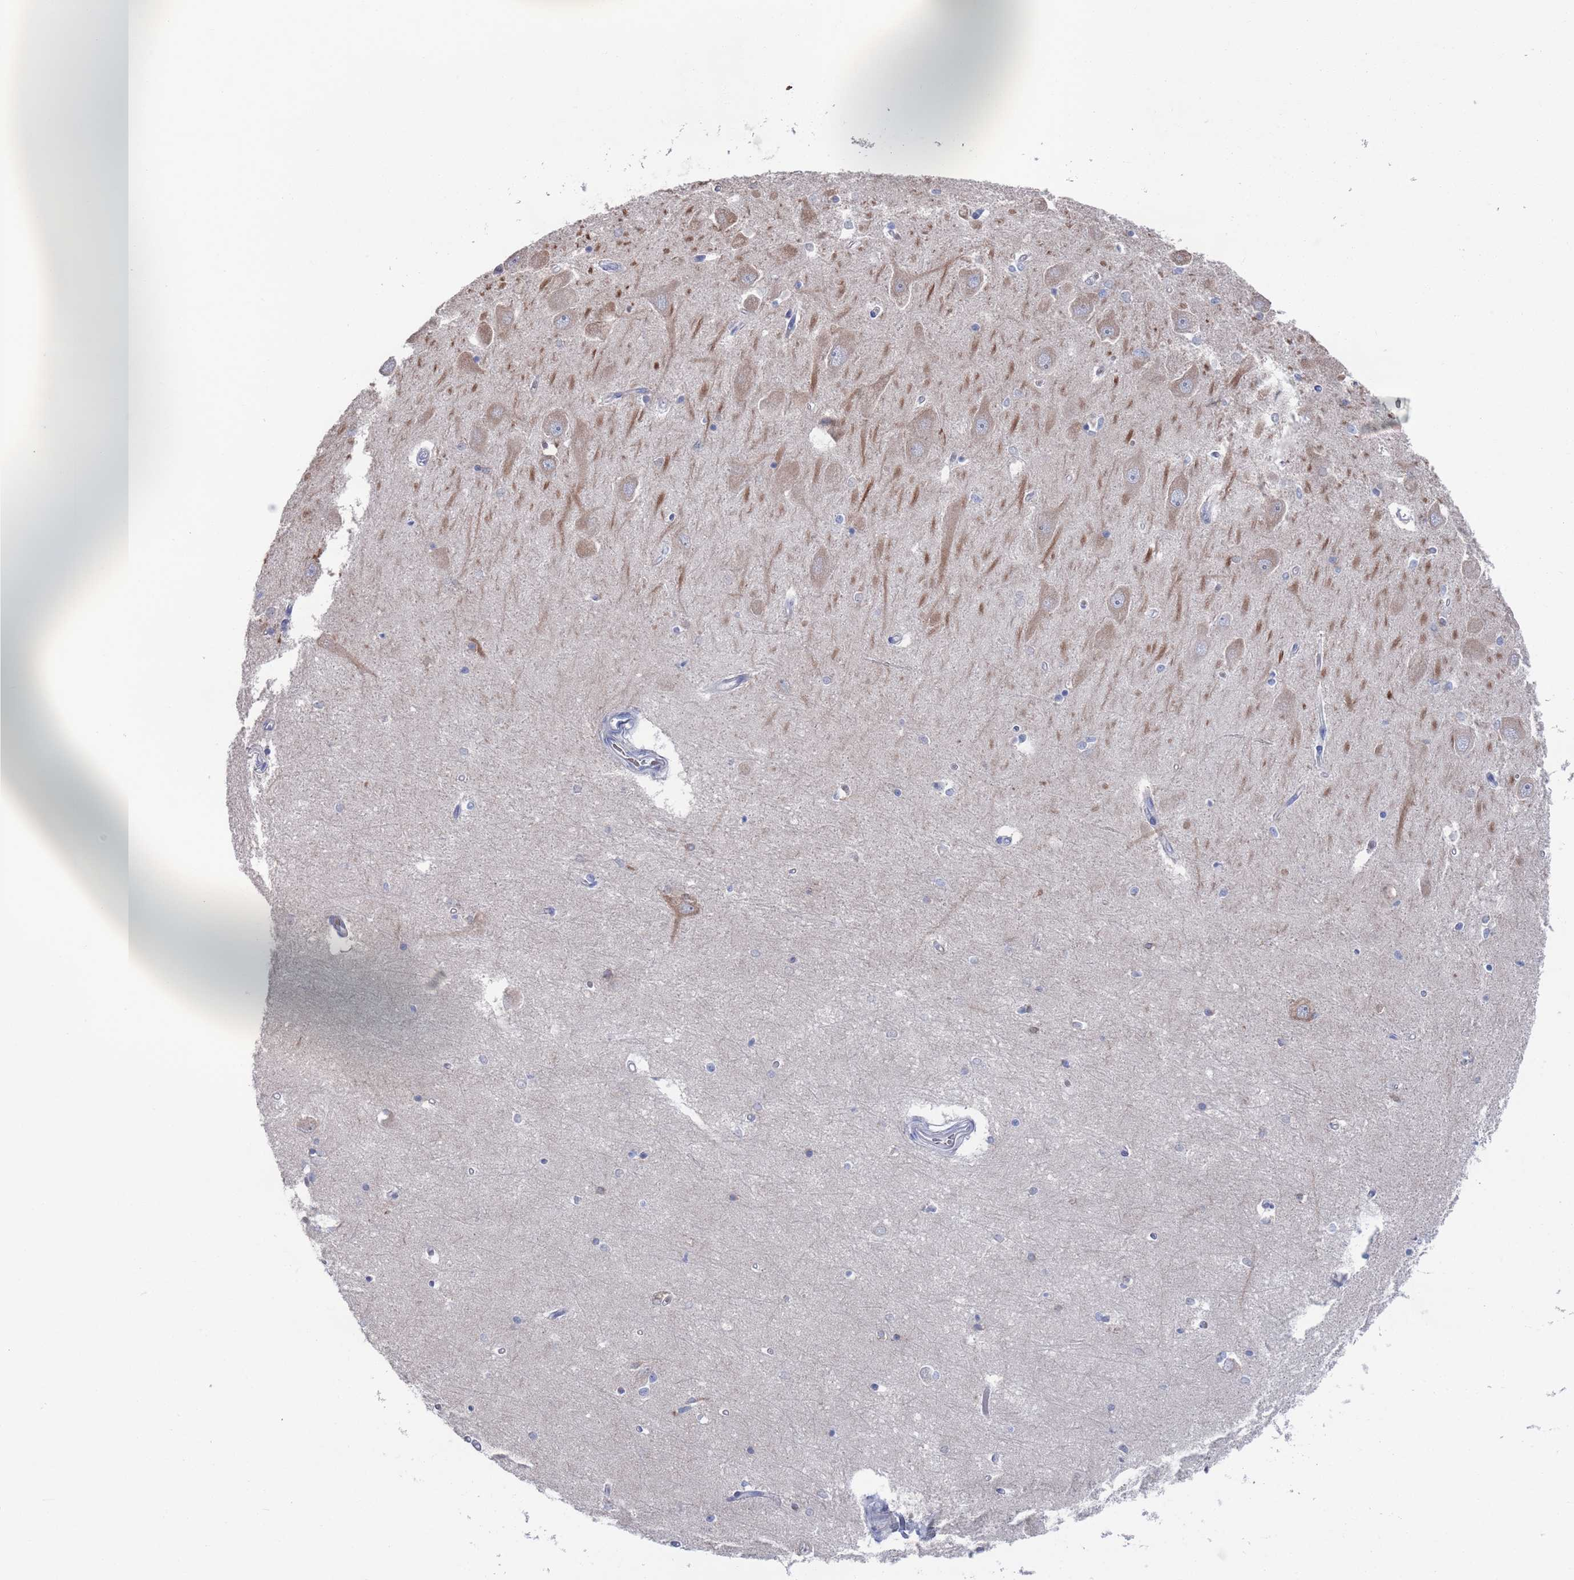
{"staining": {"intensity": "negative", "quantity": "none", "location": "none"}, "tissue": "hippocampus", "cell_type": "Glial cells", "image_type": "normal", "snomed": [{"axis": "morphology", "description": "Normal tissue, NOS"}, {"axis": "topography", "description": "Hippocampus"}], "caption": "The image reveals no staining of glial cells in unremarkable hippocampus. (DAB (3,3'-diaminobenzidine) immunohistochemistry, high magnification).", "gene": "TMCO3", "patient": {"sex": "male", "age": 45}}